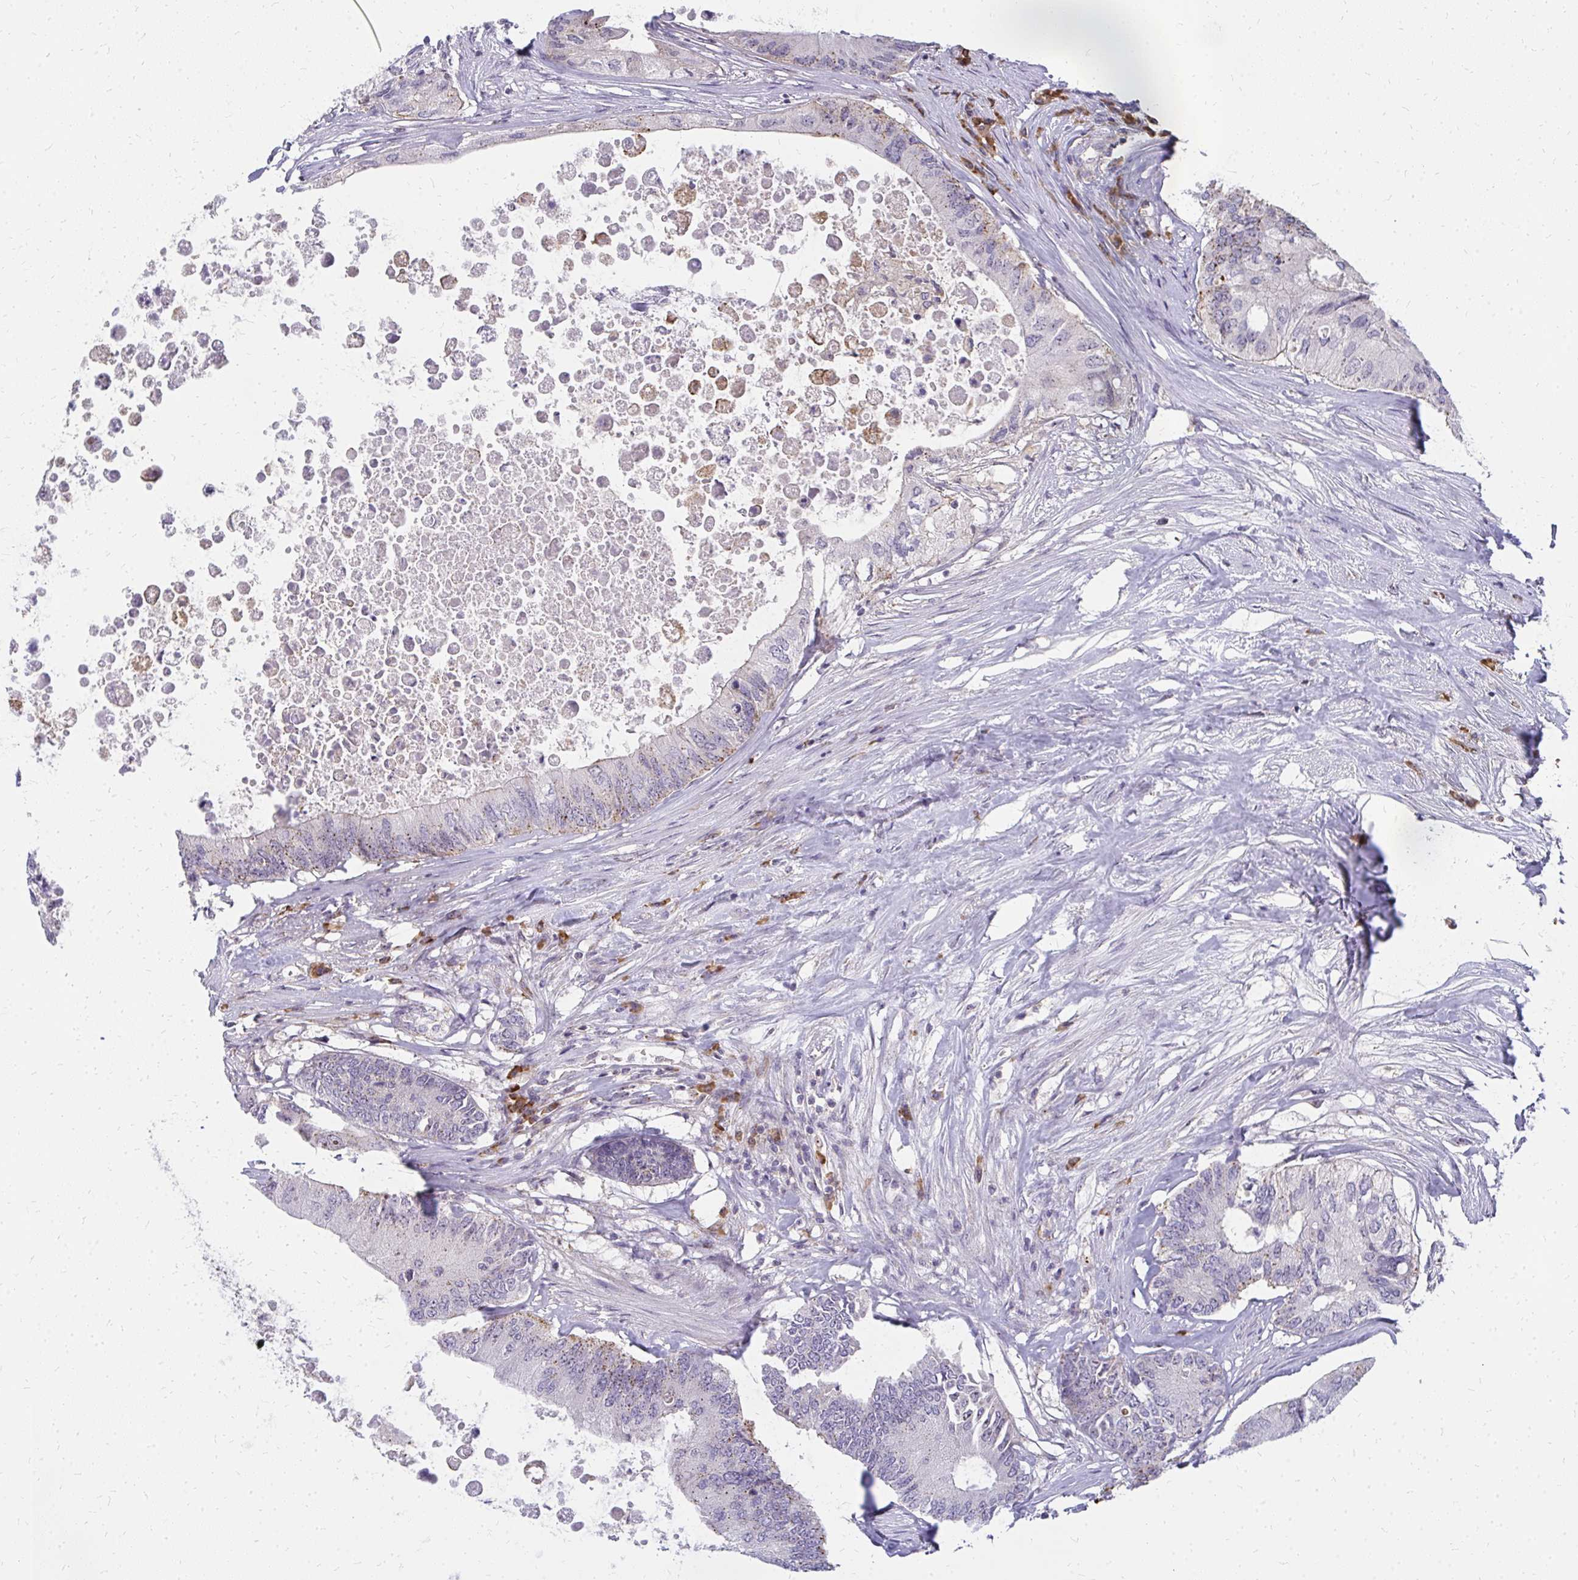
{"staining": {"intensity": "moderate", "quantity": "<25%", "location": "cytoplasmic/membranous"}, "tissue": "colorectal cancer", "cell_type": "Tumor cells", "image_type": "cancer", "snomed": [{"axis": "morphology", "description": "Adenocarcinoma, NOS"}, {"axis": "topography", "description": "Colon"}], "caption": "Colorectal cancer (adenocarcinoma) was stained to show a protein in brown. There is low levels of moderate cytoplasmic/membranous staining in approximately <25% of tumor cells.", "gene": "FAM9A", "patient": {"sex": "male", "age": 71}}